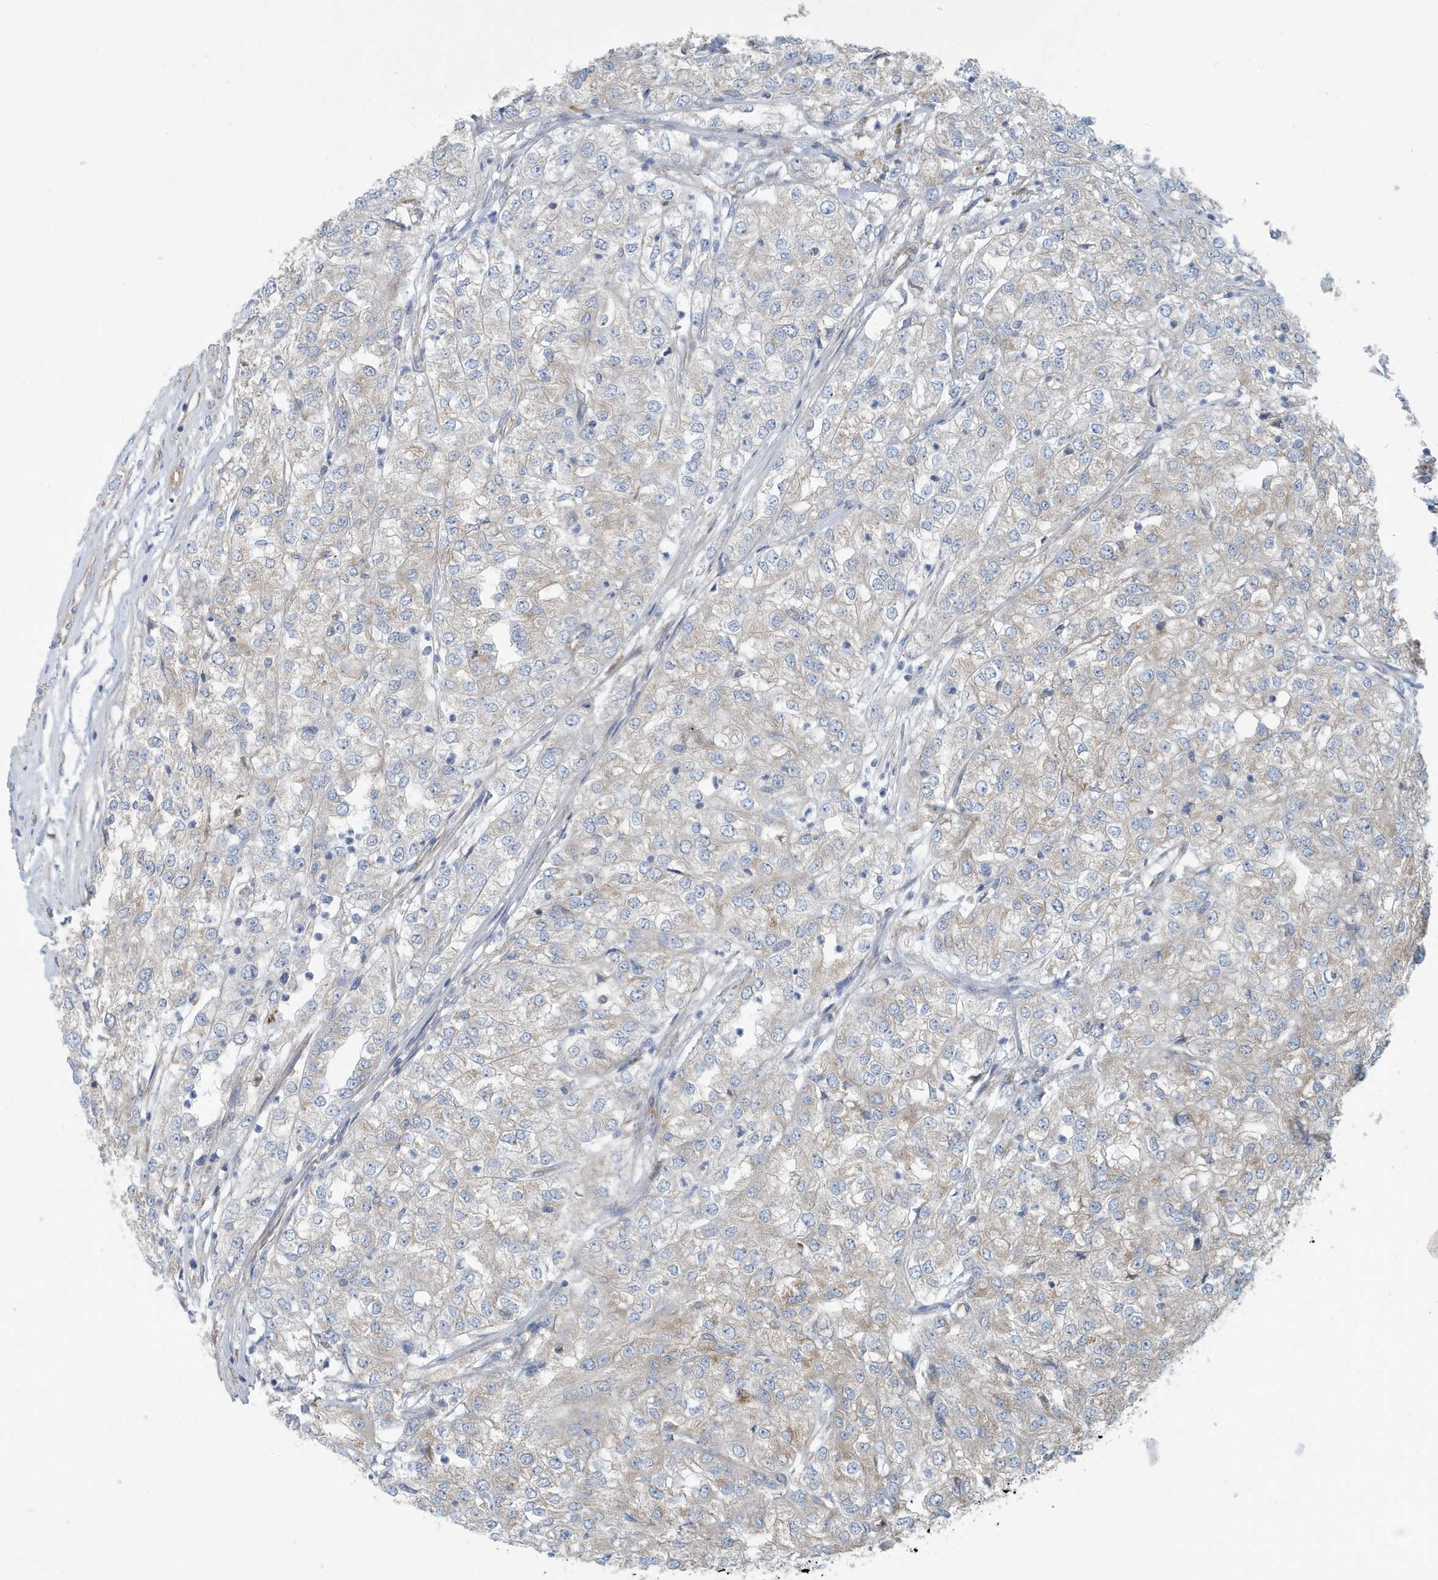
{"staining": {"intensity": "weak", "quantity": "25%-75%", "location": "cytoplasmic/membranous"}, "tissue": "renal cancer", "cell_type": "Tumor cells", "image_type": "cancer", "snomed": [{"axis": "morphology", "description": "Adenocarcinoma, NOS"}, {"axis": "topography", "description": "Kidney"}], "caption": "Renal cancer (adenocarcinoma) stained with immunohistochemistry (IHC) demonstrates weak cytoplasmic/membranous expression in about 25%-75% of tumor cells.", "gene": "PPM1M", "patient": {"sex": "female", "age": 54}}